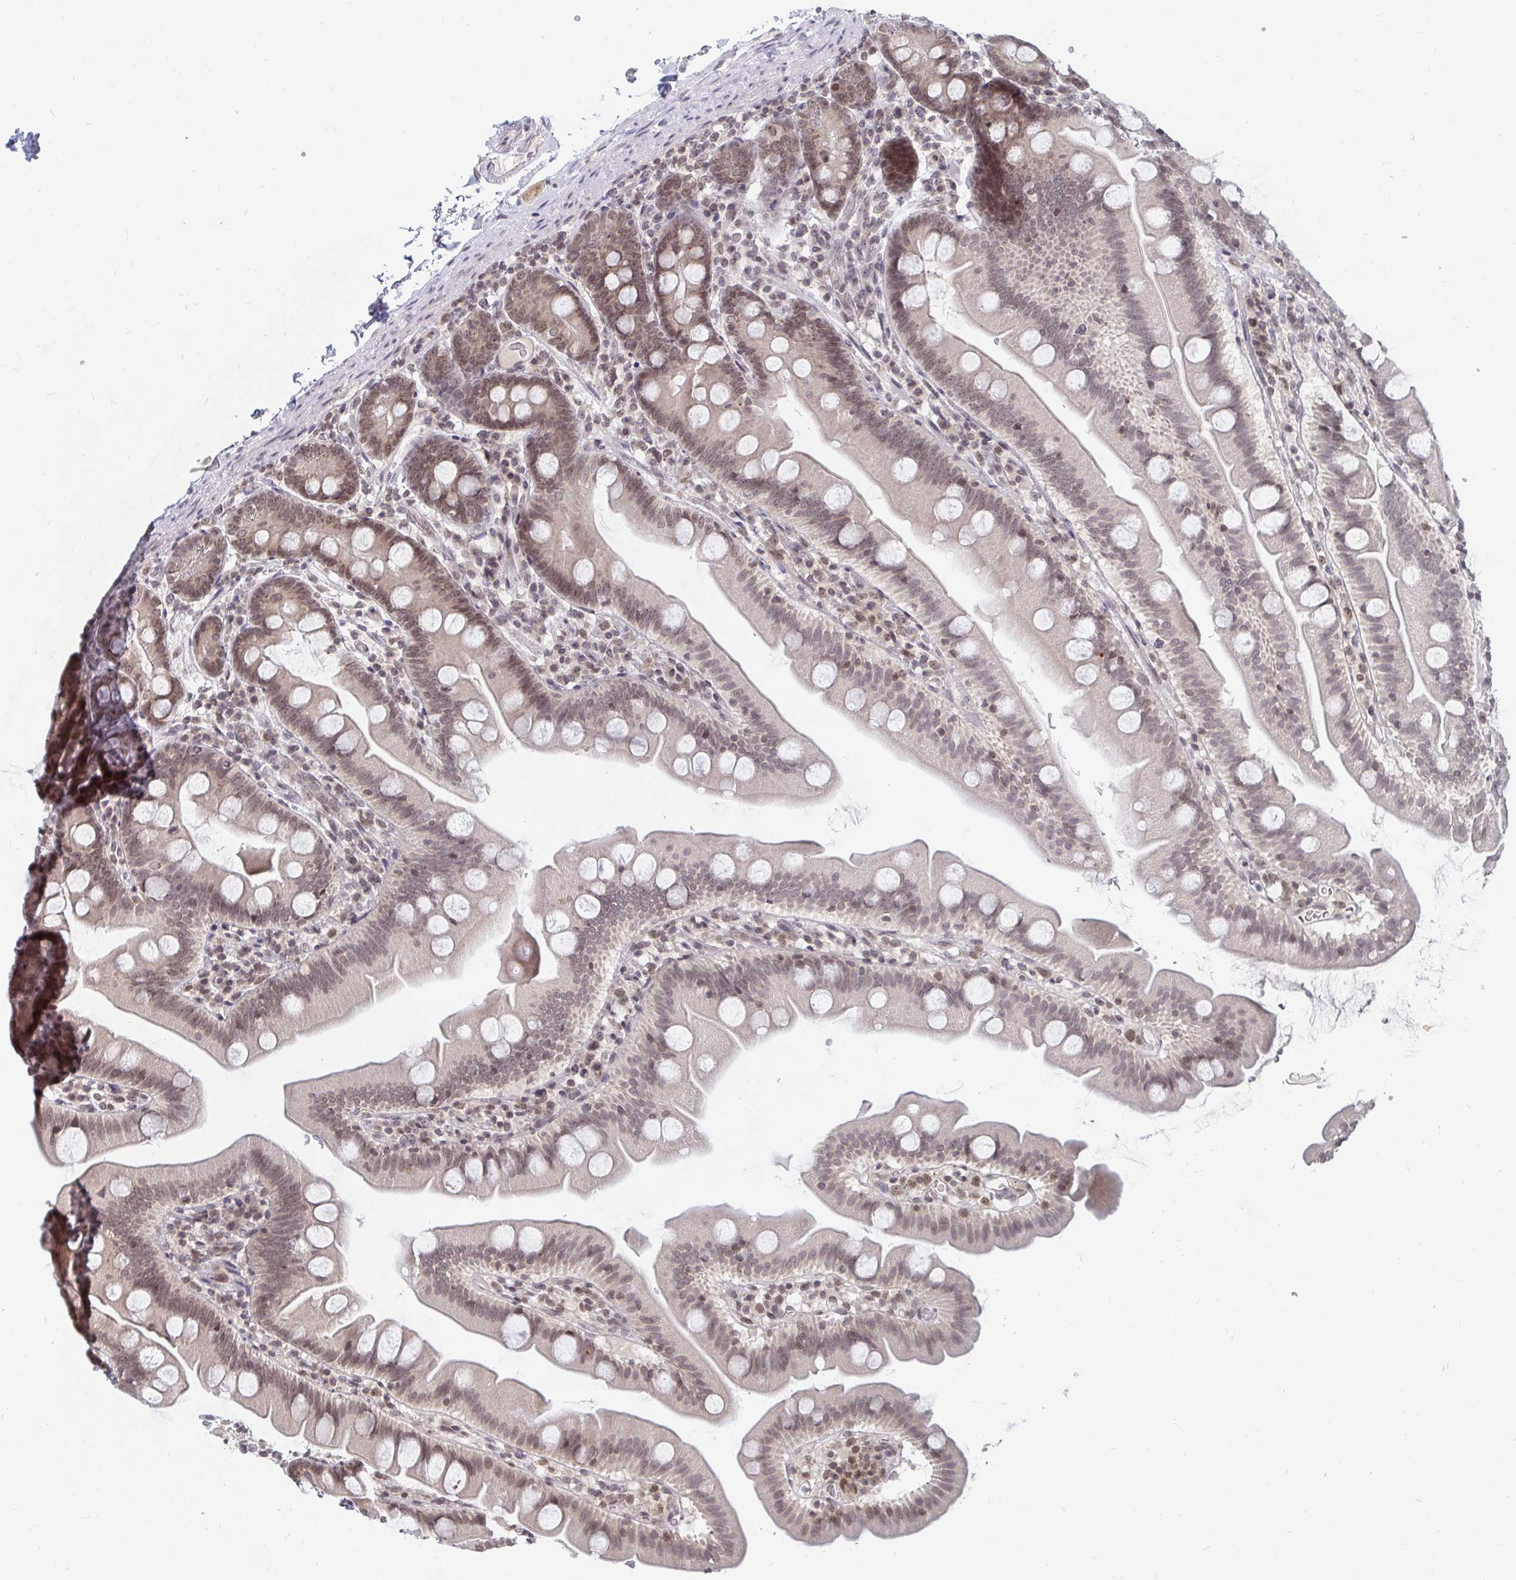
{"staining": {"intensity": "weak", "quantity": ">75%", "location": "nuclear"}, "tissue": "small intestine", "cell_type": "Glandular cells", "image_type": "normal", "snomed": [{"axis": "morphology", "description": "Normal tissue, NOS"}, {"axis": "topography", "description": "Small intestine"}], "caption": "Weak nuclear positivity for a protein is appreciated in approximately >75% of glandular cells of normal small intestine using immunohistochemistry.", "gene": "TRIP12", "patient": {"sex": "female", "age": 68}}